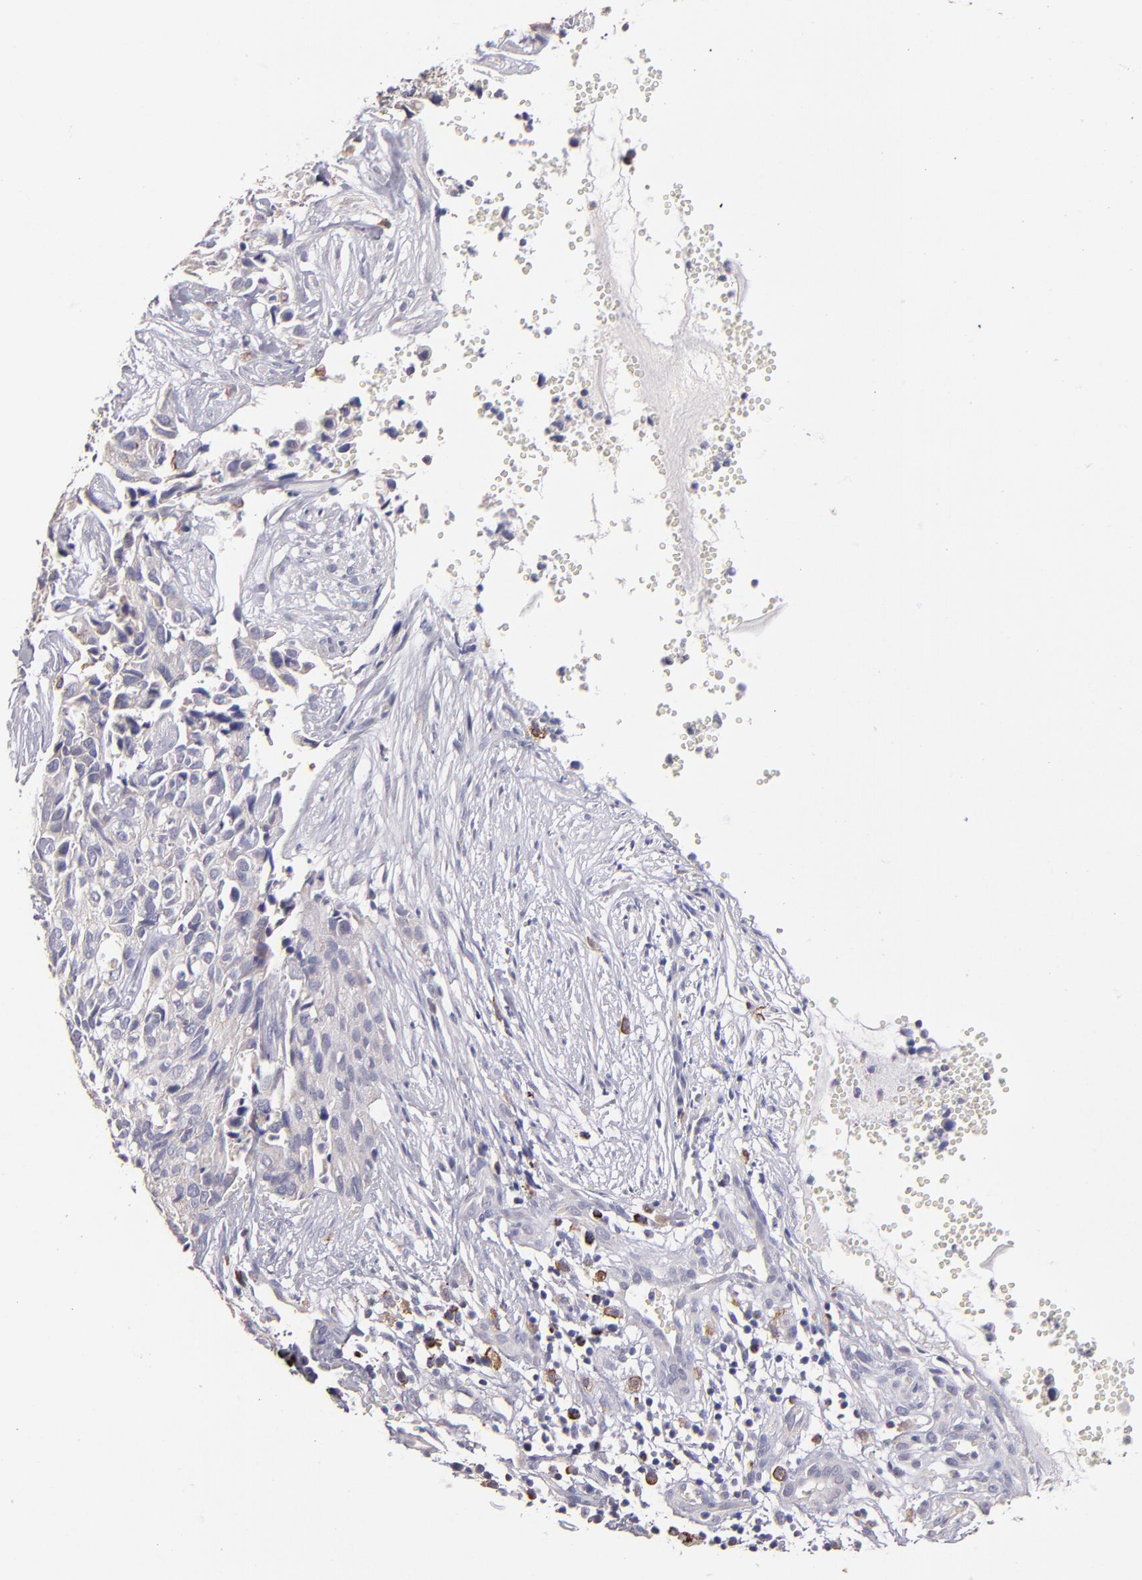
{"staining": {"intensity": "negative", "quantity": "none", "location": "none"}, "tissue": "cervical cancer", "cell_type": "Tumor cells", "image_type": "cancer", "snomed": [{"axis": "morphology", "description": "Normal tissue, NOS"}, {"axis": "morphology", "description": "Squamous cell carcinoma, NOS"}, {"axis": "topography", "description": "Cervix"}], "caption": "There is no significant positivity in tumor cells of cervical squamous cell carcinoma.", "gene": "GLDC", "patient": {"sex": "female", "age": 45}}